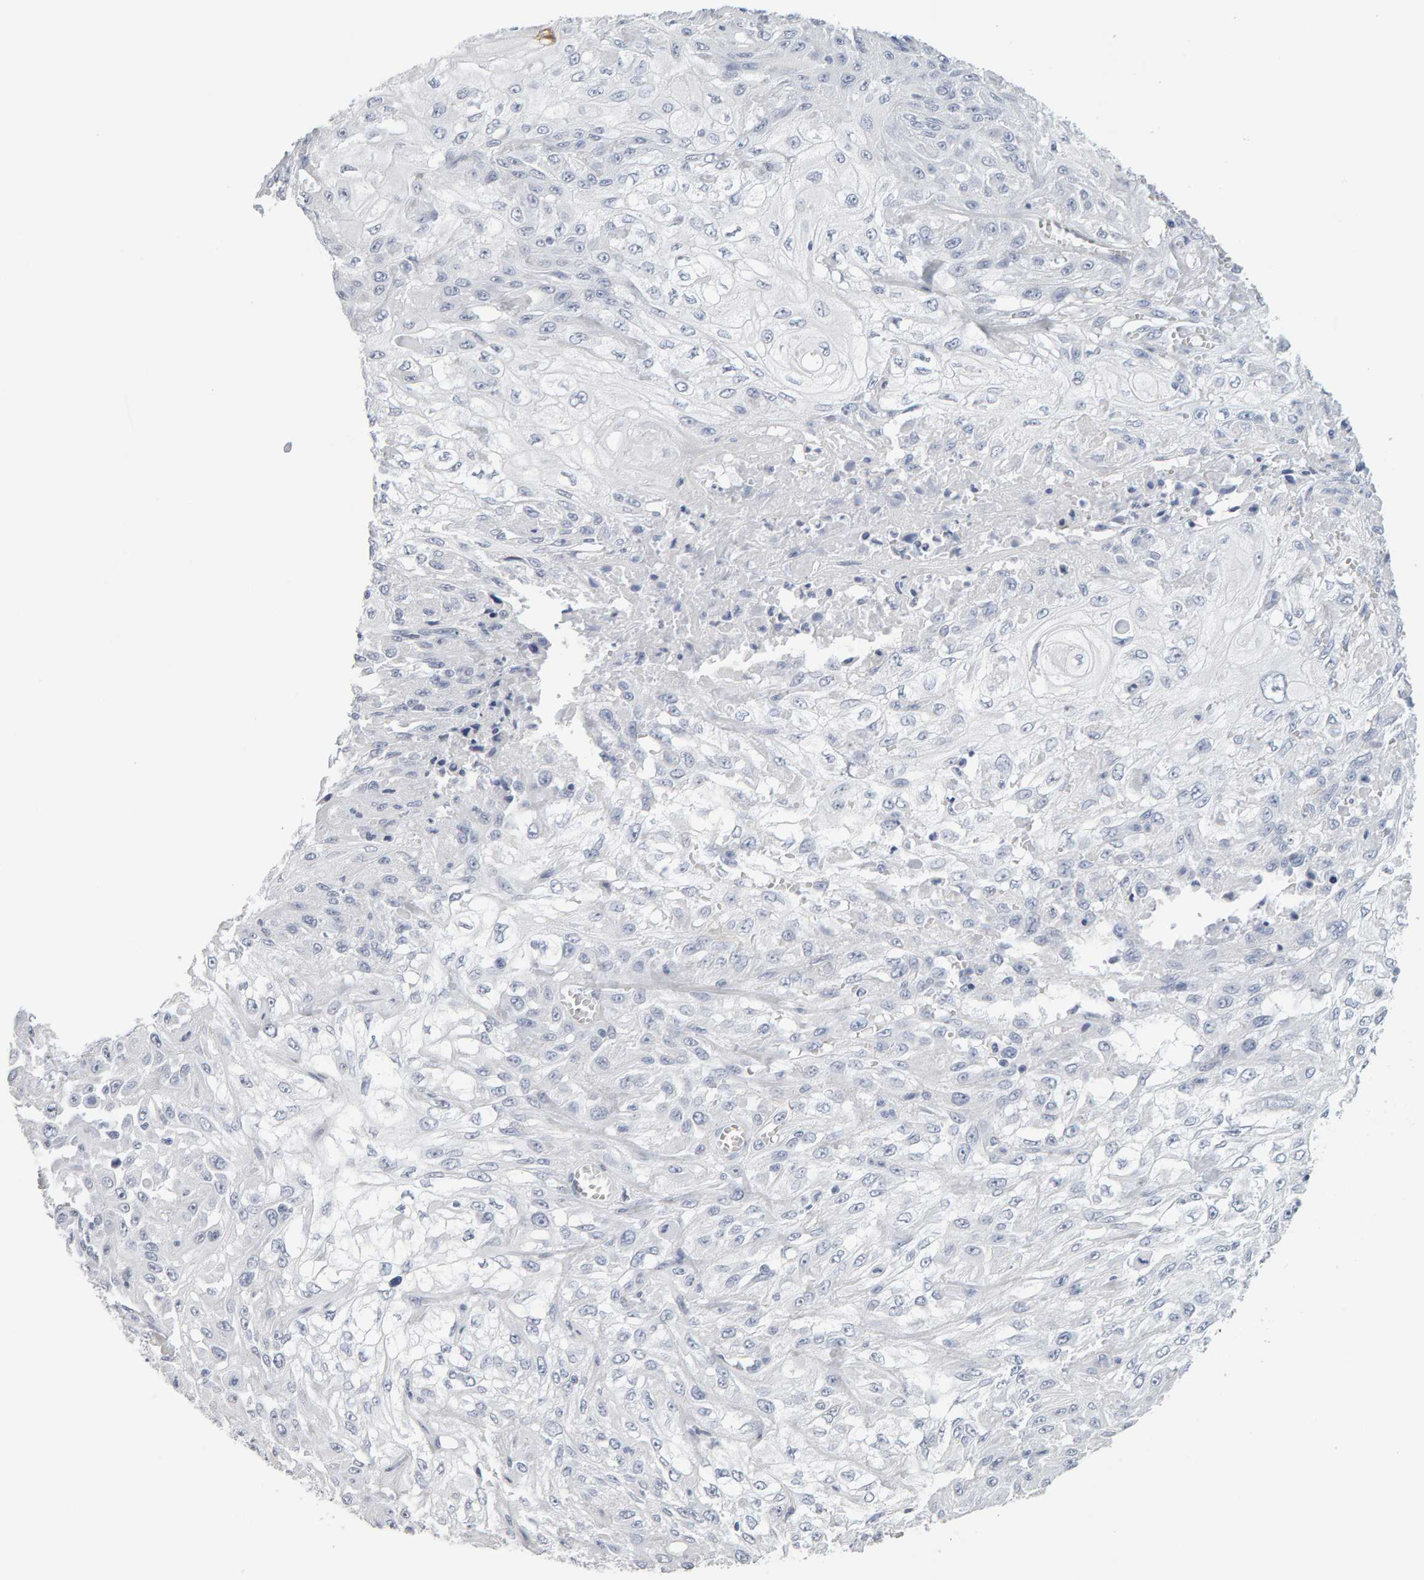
{"staining": {"intensity": "negative", "quantity": "none", "location": "none"}, "tissue": "skin cancer", "cell_type": "Tumor cells", "image_type": "cancer", "snomed": [{"axis": "morphology", "description": "Squamous cell carcinoma, NOS"}, {"axis": "morphology", "description": "Squamous cell carcinoma, metastatic, NOS"}, {"axis": "topography", "description": "Skin"}, {"axis": "topography", "description": "Lymph node"}], "caption": "The photomicrograph exhibits no staining of tumor cells in metastatic squamous cell carcinoma (skin).", "gene": "CTH", "patient": {"sex": "male", "age": 75}}